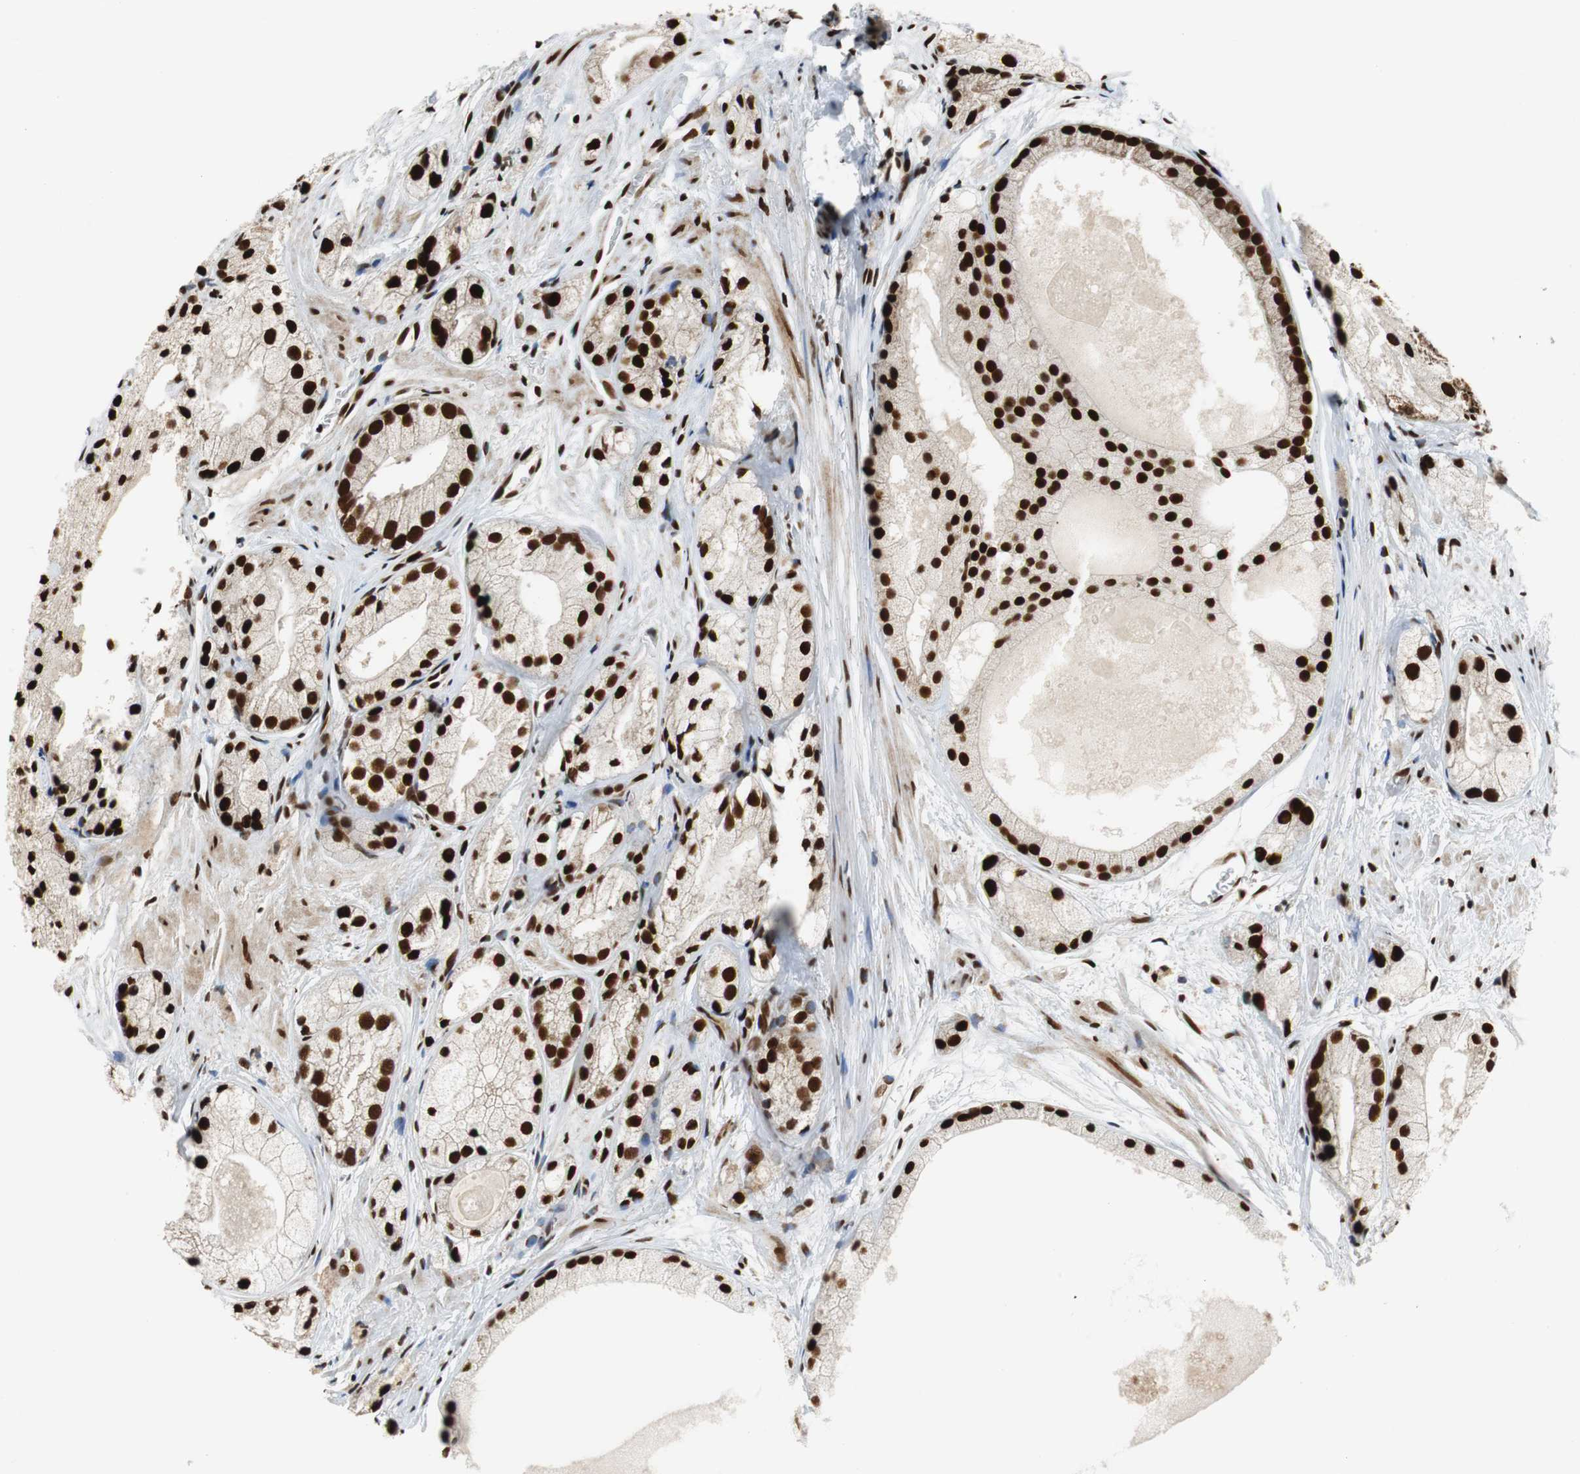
{"staining": {"intensity": "strong", "quantity": ">75%", "location": "nuclear"}, "tissue": "prostate cancer", "cell_type": "Tumor cells", "image_type": "cancer", "snomed": [{"axis": "morphology", "description": "Adenocarcinoma, Low grade"}, {"axis": "topography", "description": "Prostate"}], "caption": "A brown stain highlights strong nuclear expression of a protein in human adenocarcinoma (low-grade) (prostate) tumor cells. (DAB (3,3'-diaminobenzidine) IHC, brown staining for protein, blue staining for nuclei).", "gene": "HDAC1", "patient": {"sex": "male", "age": 69}}